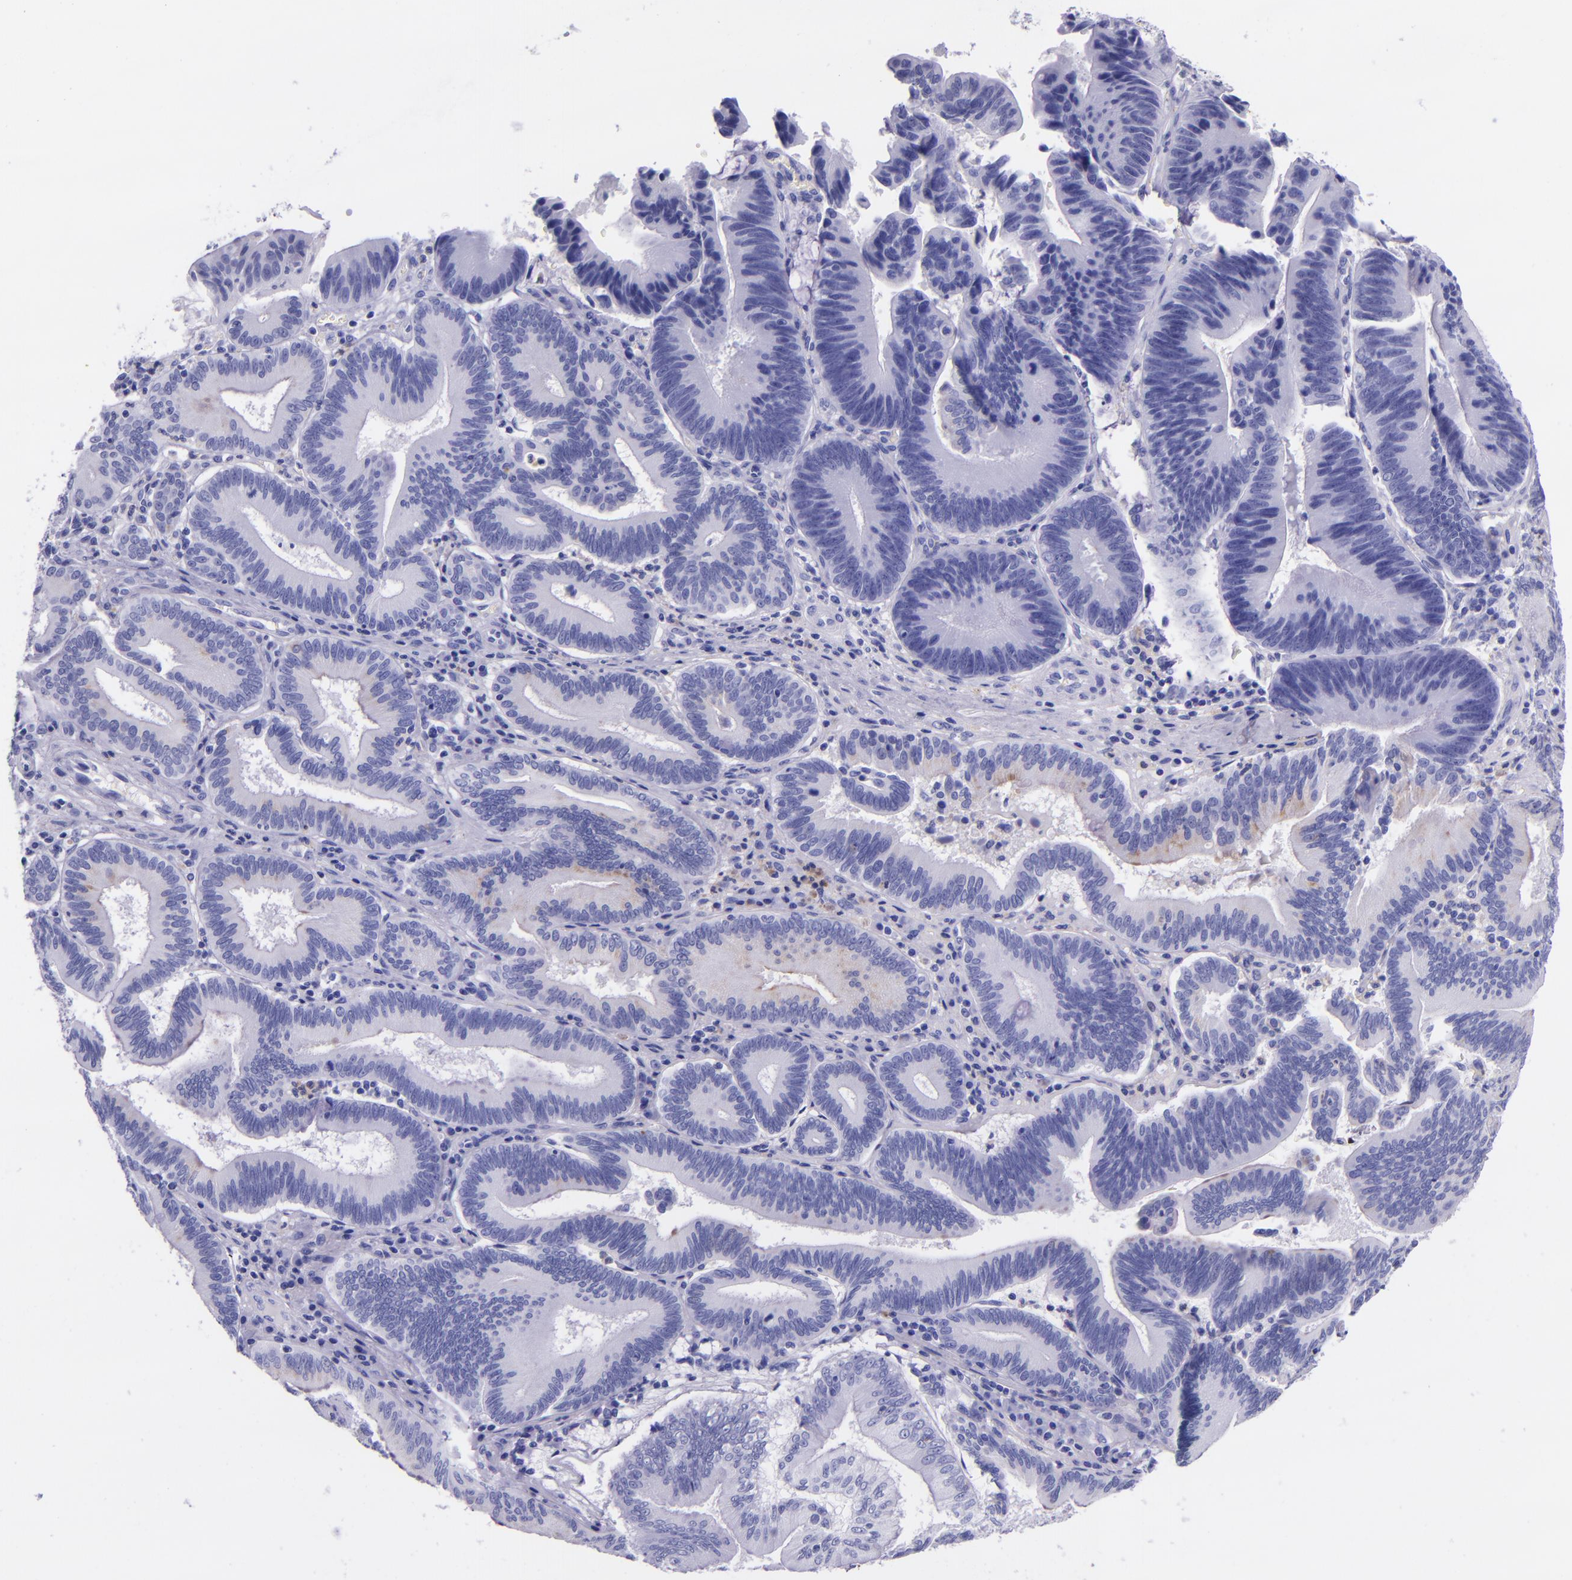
{"staining": {"intensity": "negative", "quantity": "none", "location": "none"}, "tissue": "pancreatic cancer", "cell_type": "Tumor cells", "image_type": "cancer", "snomed": [{"axis": "morphology", "description": "Adenocarcinoma, NOS"}, {"axis": "topography", "description": "Pancreas"}], "caption": "Micrograph shows no significant protein positivity in tumor cells of pancreatic cancer (adenocarcinoma).", "gene": "SLPI", "patient": {"sex": "male", "age": 82}}